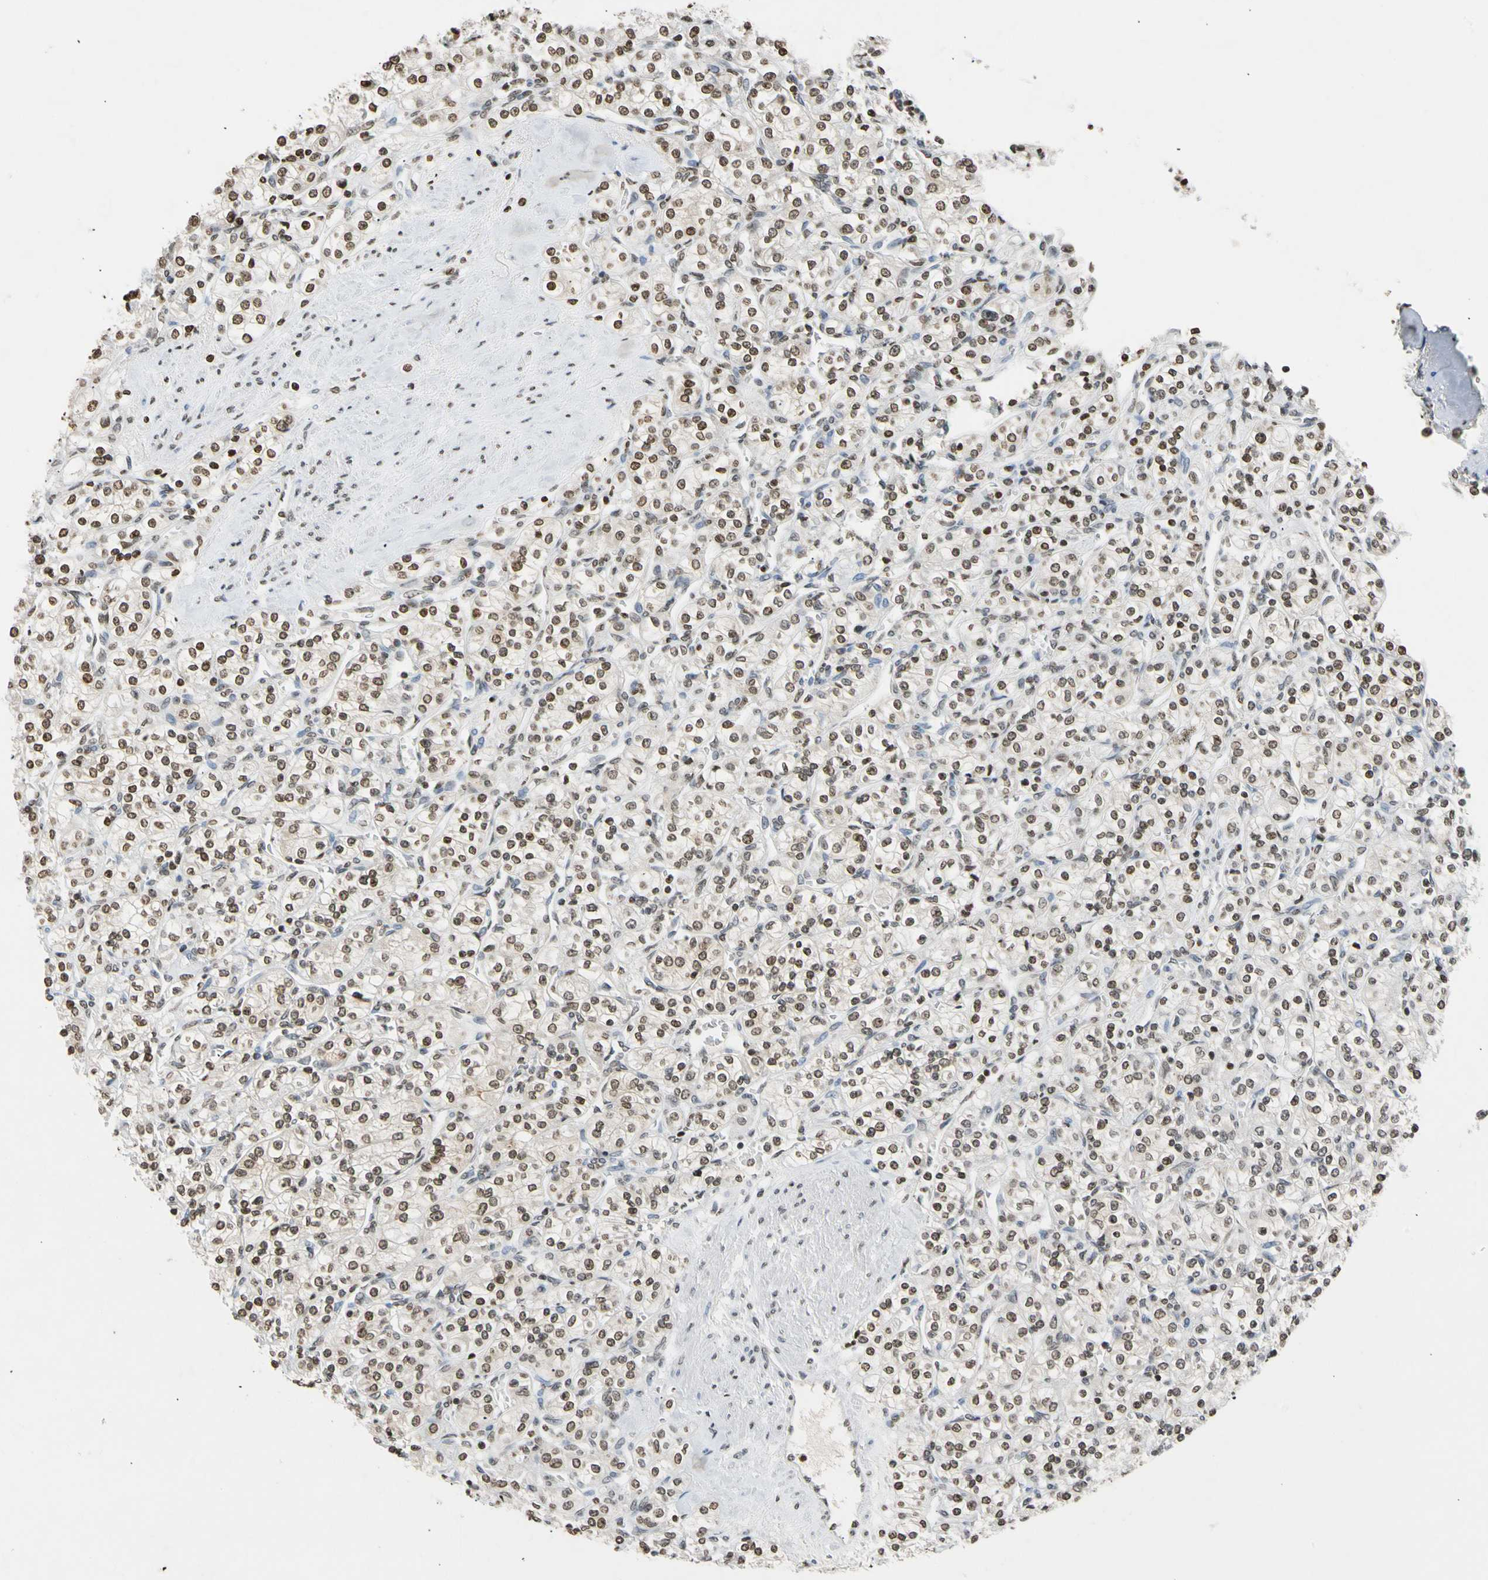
{"staining": {"intensity": "weak", "quantity": ">75%", "location": "cytoplasmic/membranous,nuclear"}, "tissue": "renal cancer", "cell_type": "Tumor cells", "image_type": "cancer", "snomed": [{"axis": "morphology", "description": "Adenocarcinoma, NOS"}, {"axis": "topography", "description": "Kidney"}], "caption": "Renal adenocarcinoma was stained to show a protein in brown. There is low levels of weak cytoplasmic/membranous and nuclear positivity in approximately >75% of tumor cells.", "gene": "GPX4", "patient": {"sex": "male", "age": 77}}